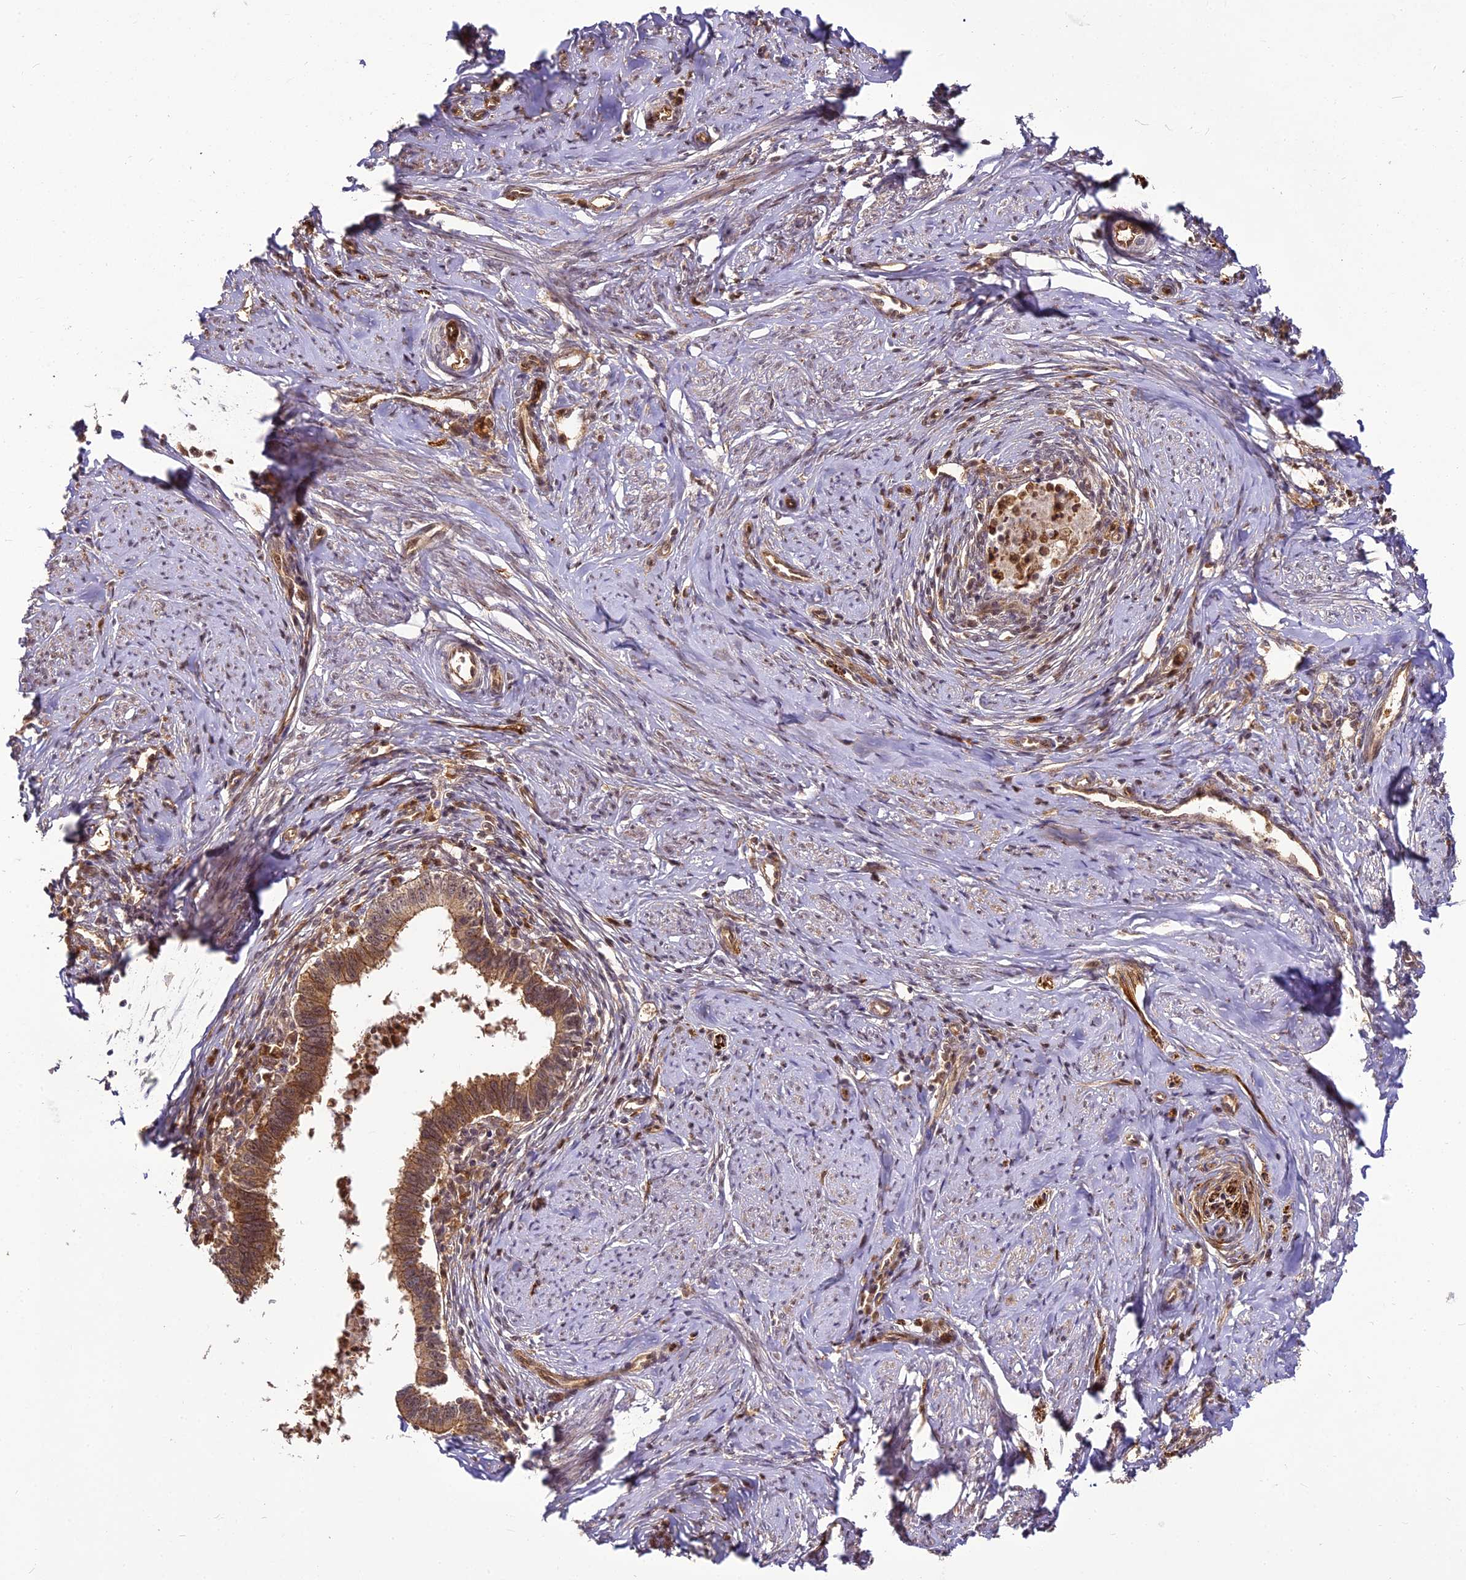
{"staining": {"intensity": "moderate", "quantity": ">75%", "location": "cytoplasmic/membranous"}, "tissue": "cervical cancer", "cell_type": "Tumor cells", "image_type": "cancer", "snomed": [{"axis": "morphology", "description": "Adenocarcinoma, NOS"}, {"axis": "topography", "description": "Cervix"}], "caption": "Immunohistochemistry (IHC) (DAB) staining of cervical cancer displays moderate cytoplasmic/membranous protein positivity in about >75% of tumor cells.", "gene": "BCDIN3D", "patient": {"sex": "female", "age": 36}}